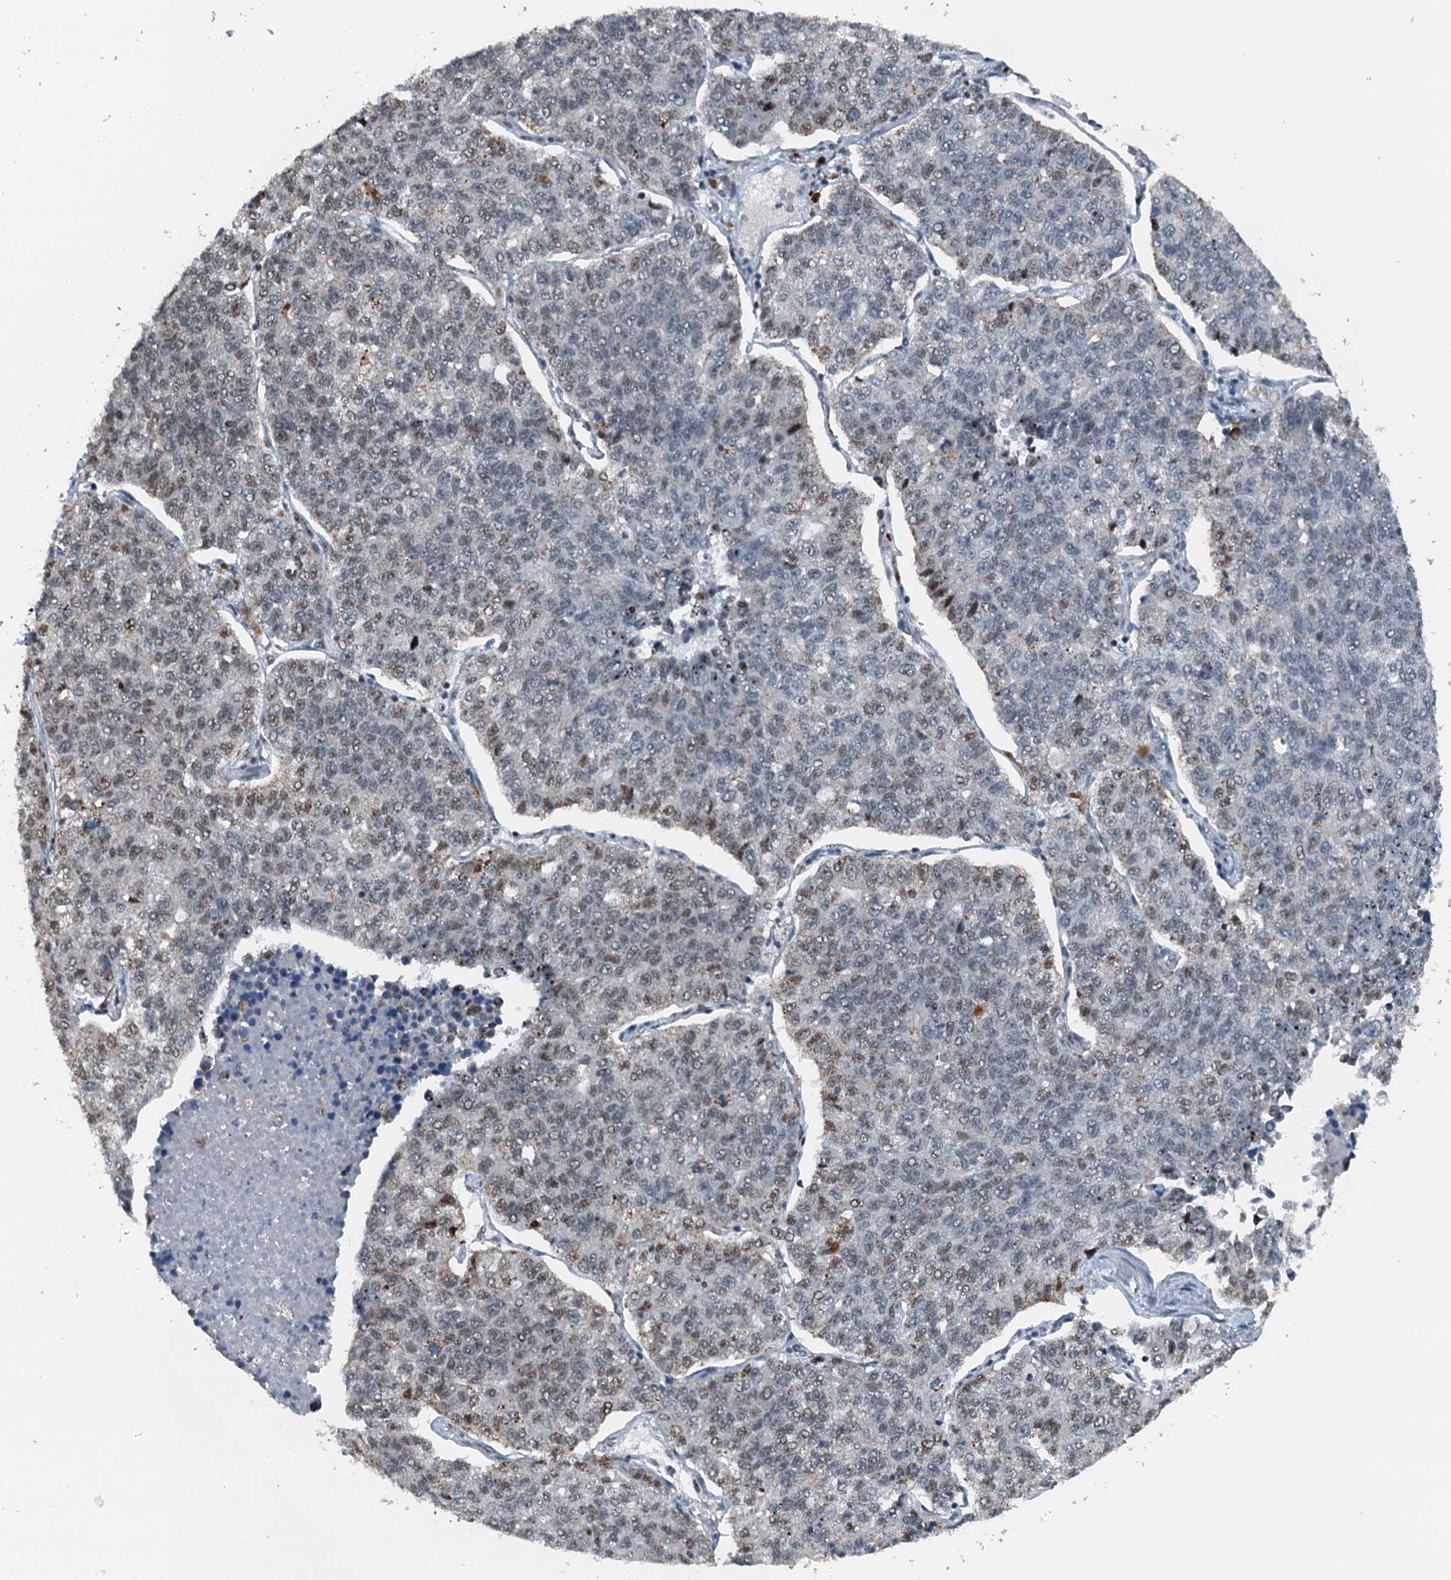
{"staining": {"intensity": "weak", "quantity": "<25%", "location": "nuclear"}, "tissue": "lung cancer", "cell_type": "Tumor cells", "image_type": "cancer", "snomed": [{"axis": "morphology", "description": "Adenocarcinoma, NOS"}, {"axis": "topography", "description": "Lung"}], "caption": "Immunohistochemical staining of human adenocarcinoma (lung) demonstrates no significant expression in tumor cells. (Immunohistochemistry (ihc), brightfield microscopy, high magnification).", "gene": "BMERB1", "patient": {"sex": "male", "age": 49}}